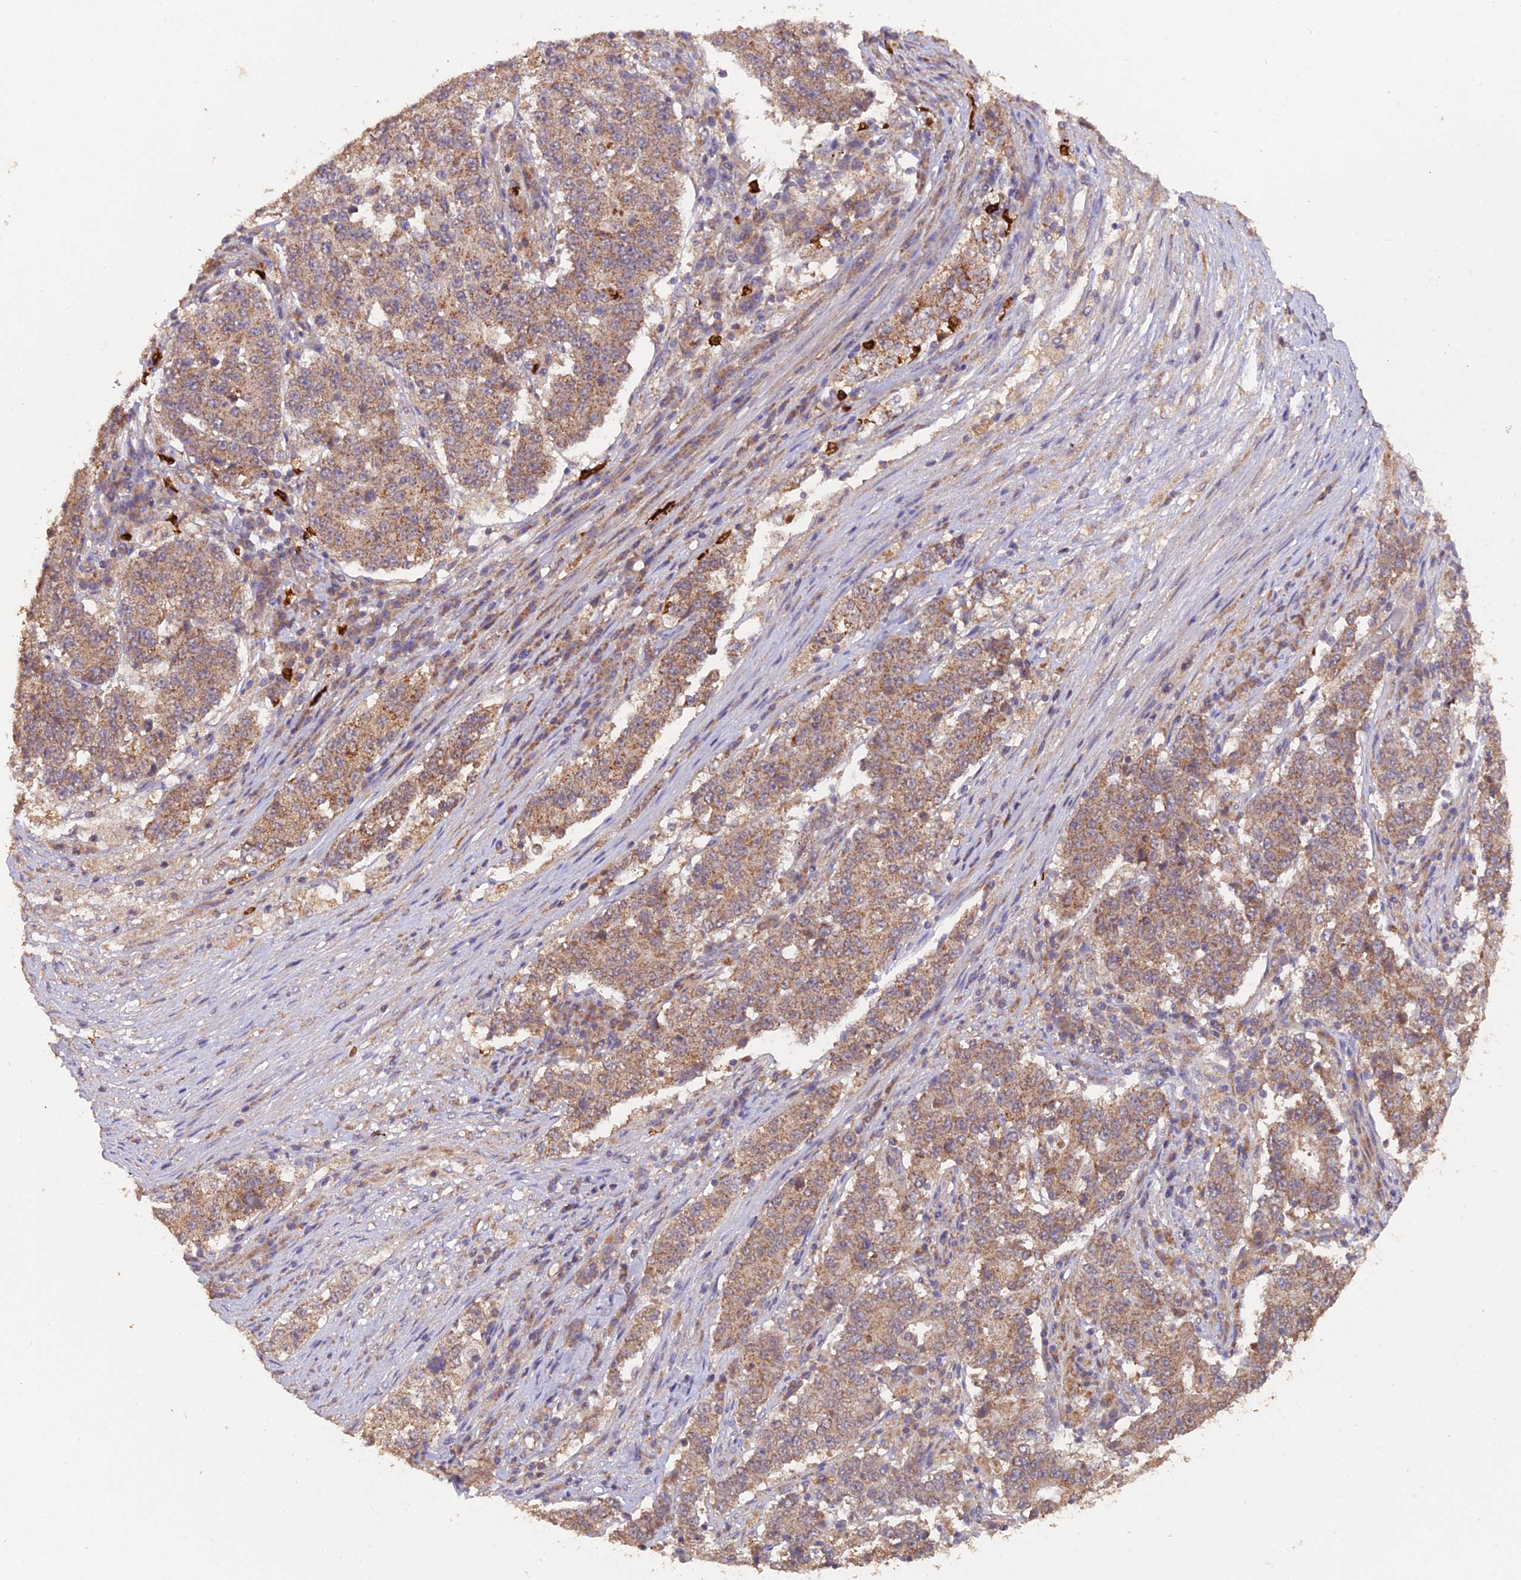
{"staining": {"intensity": "moderate", "quantity": ">75%", "location": "cytoplasmic/membranous"}, "tissue": "stomach cancer", "cell_type": "Tumor cells", "image_type": "cancer", "snomed": [{"axis": "morphology", "description": "Adenocarcinoma, NOS"}, {"axis": "topography", "description": "Stomach"}], "caption": "A brown stain shows moderate cytoplasmic/membranous staining of a protein in stomach cancer (adenocarcinoma) tumor cells.", "gene": "IFT22", "patient": {"sex": "male", "age": 59}}